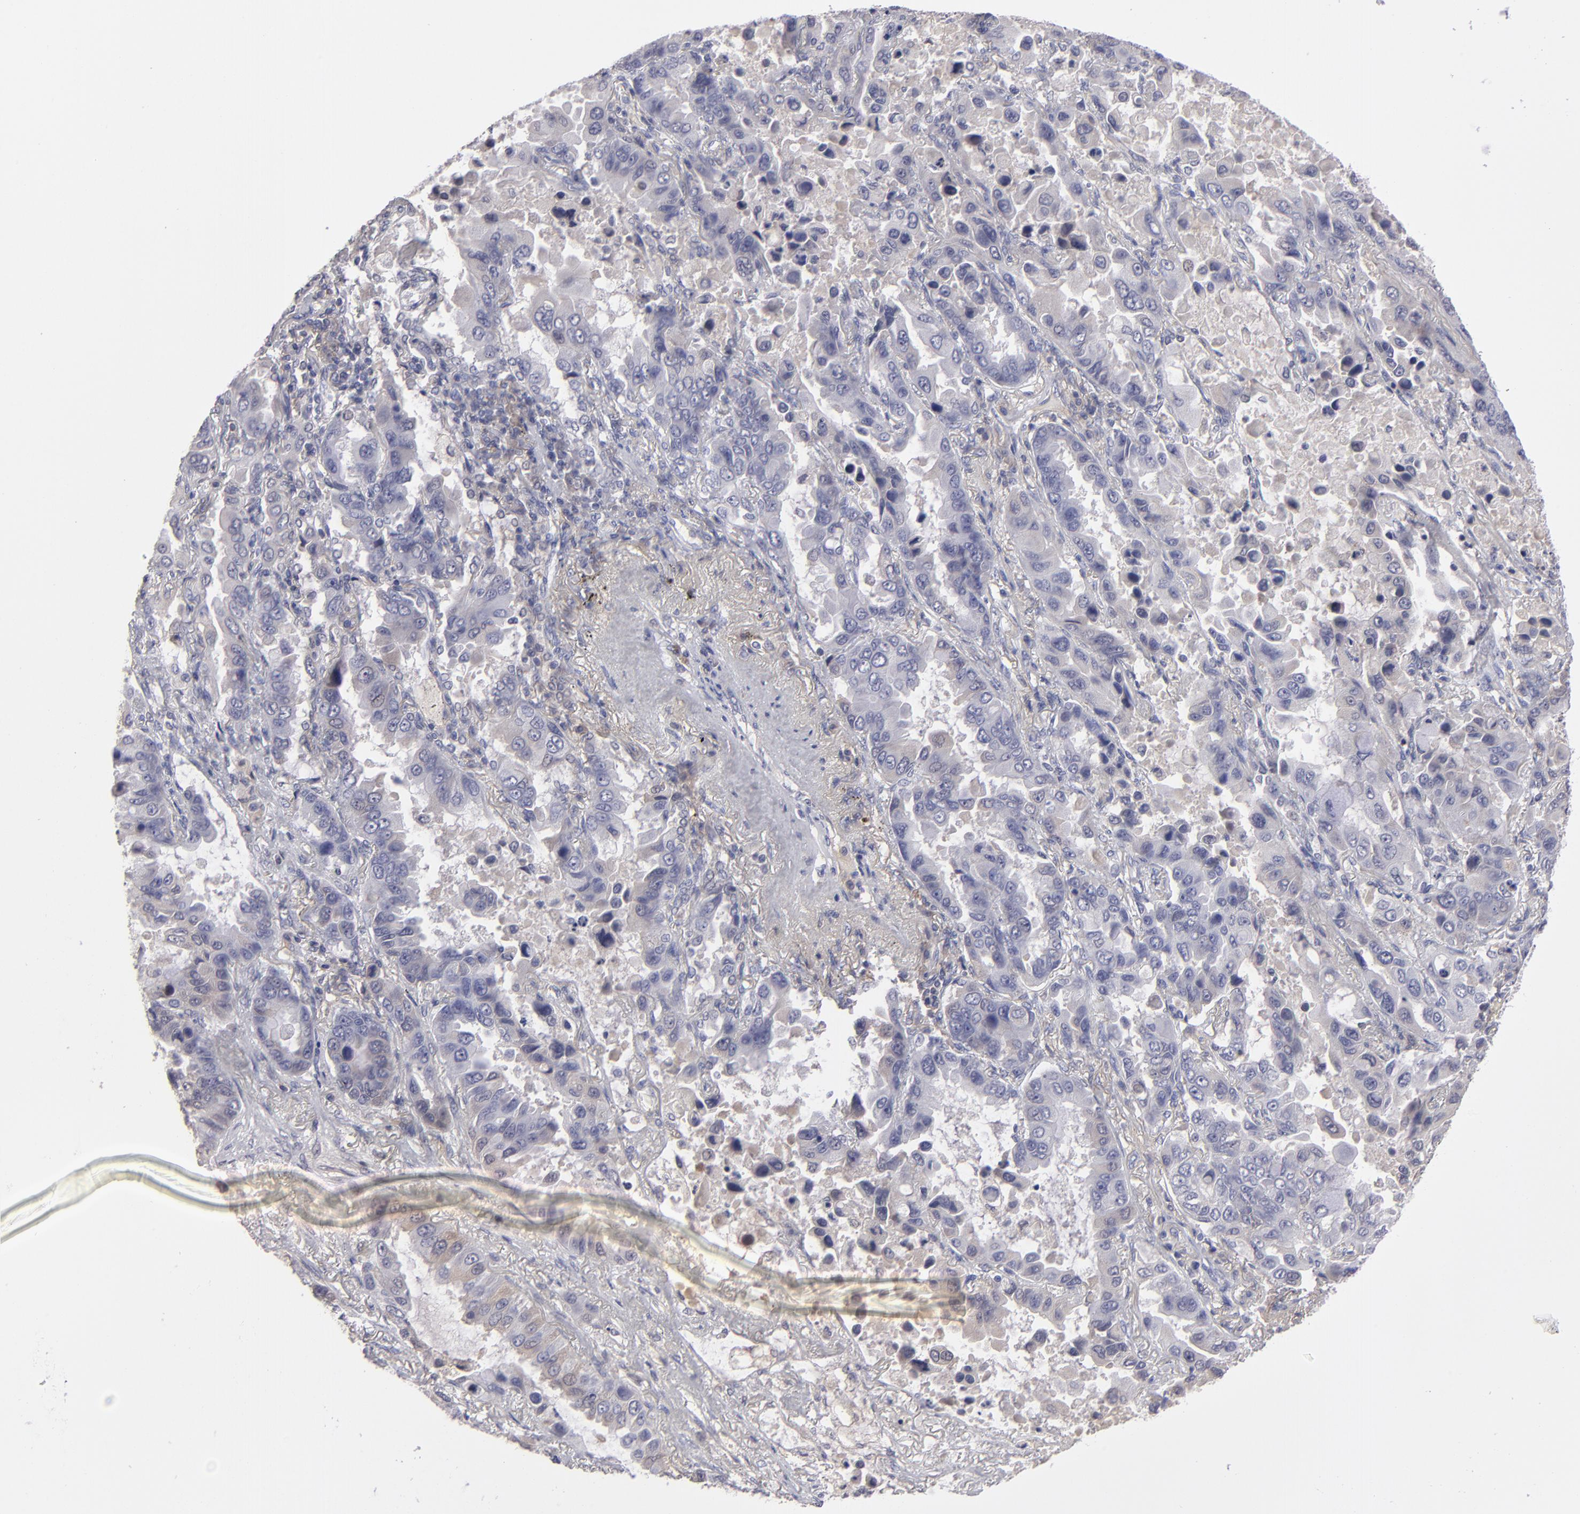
{"staining": {"intensity": "negative", "quantity": "none", "location": "none"}, "tissue": "lung cancer", "cell_type": "Tumor cells", "image_type": "cancer", "snomed": [{"axis": "morphology", "description": "Adenocarcinoma, NOS"}, {"axis": "topography", "description": "Lung"}], "caption": "This histopathology image is of lung cancer stained with immunohistochemistry (IHC) to label a protein in brown with the nuclei are counter-stained blue. There is no expression in tumor cells.", "gene": "ITIH4", "patient": {"sex": "male", "age": 64}}